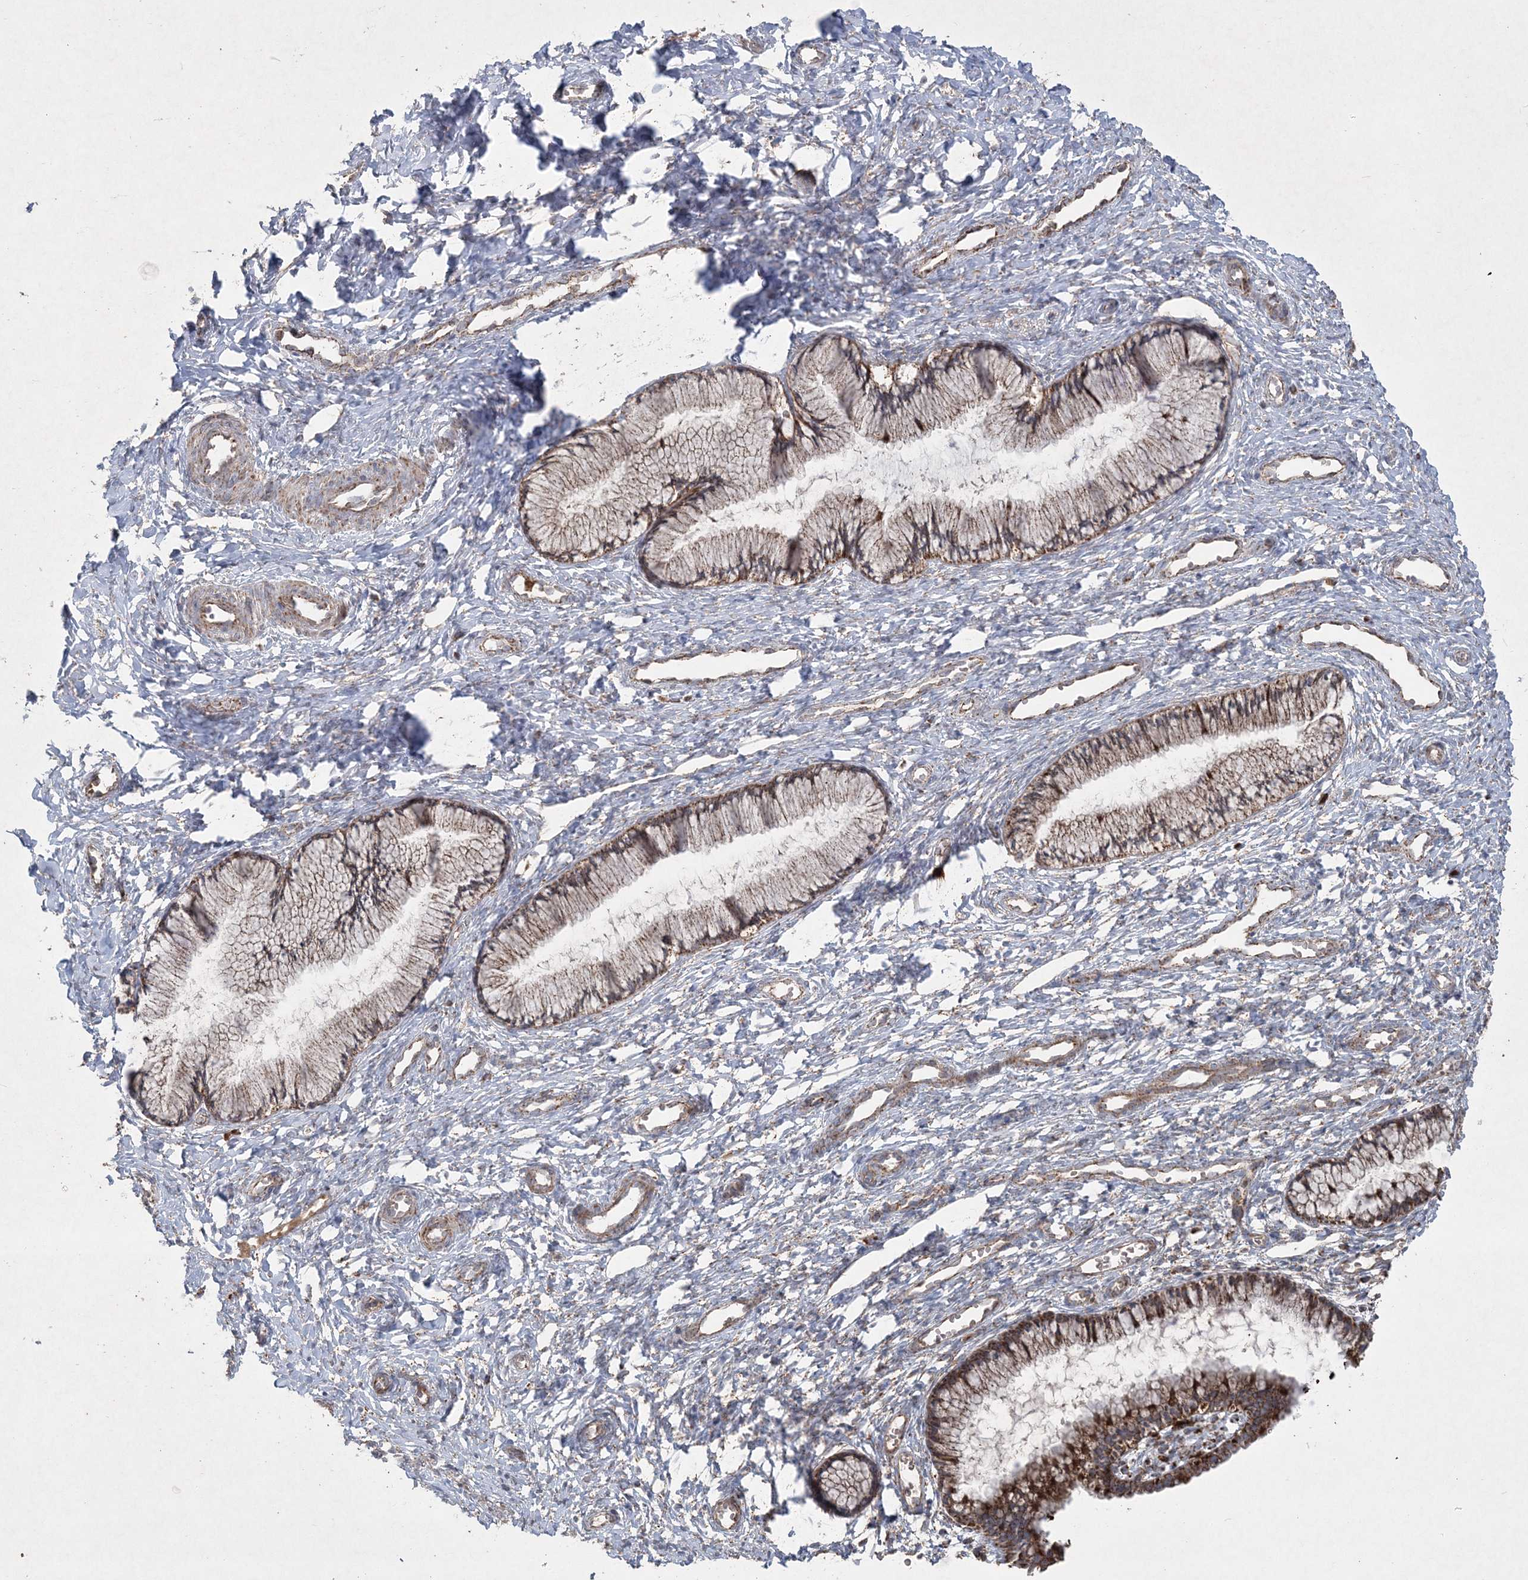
{"staining": {"intensity": "moderate", "quantity": ">75%", "location": "cytoplasmic/membranous"}, "tissue": "cervix", "cell_type": "Glandular cells", "image_type": "normal", "snomed": [{"axis": "morphology", "description": "Normal tissue, NOS"}, {"axis": "topography", "description": "Cervix"}], "caption": "A photomicrograph of cervix stained for a protein reveals moderate cytoplasmic/membranous brown staining in glandular cells.", "gene": "LRPPRC", "patient": {"sex": "female", "age": 27}}